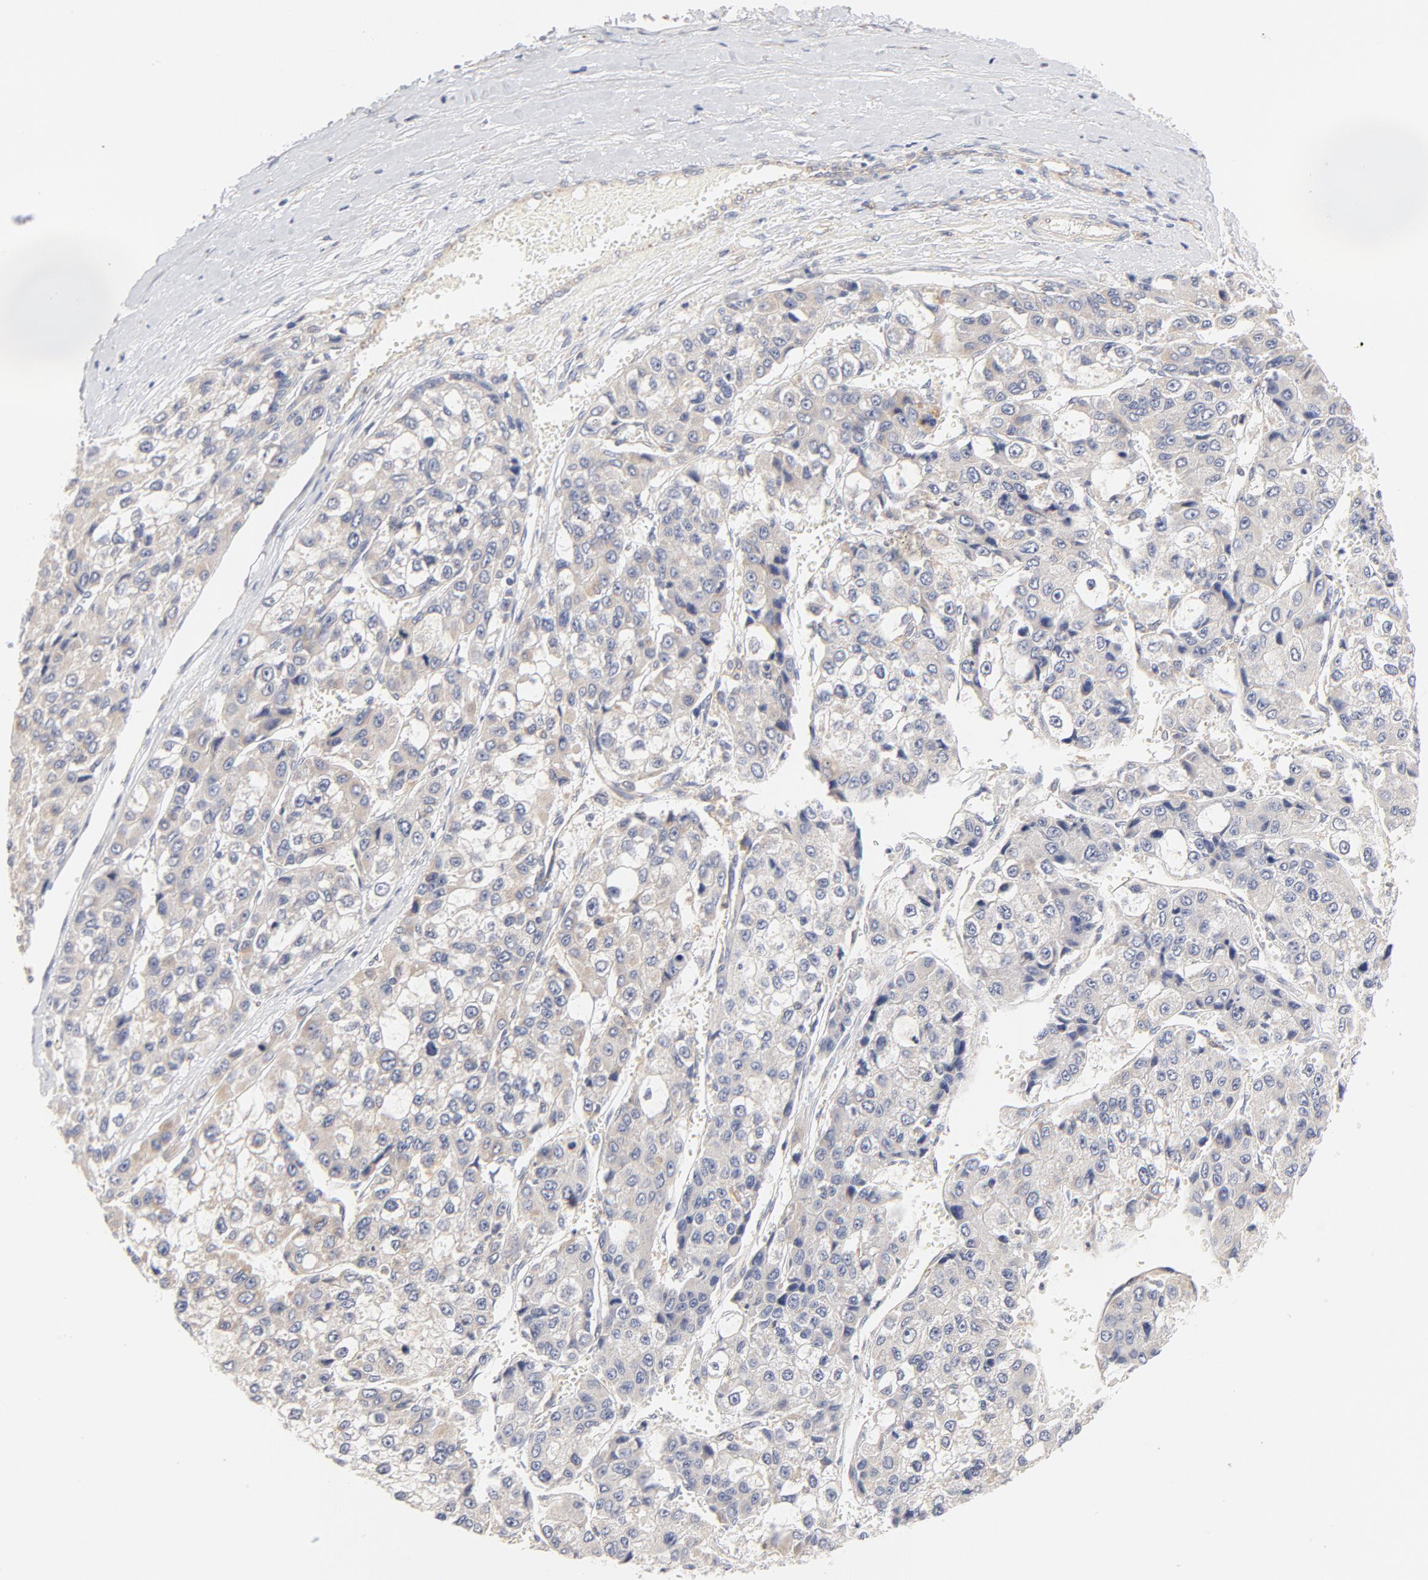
{"staining": {"intensity": "weak", "quantity": ">75%", "location": "cytoplasmic/membranous"}, "tissue": "liver cancer", "cell_type": "Tumor cells", "image_type": "cancer", "snomed": [{"axis": "morphology", "description": "Carcinoma, Hepatocellular, NOS"}, {"axis": "topography", "description": "Liver"}], "caption": "About >75% of tumor cells in human liver cancer demonstrate weak cytoplasmic/membranous protein staining as visualized by brown immunohistochemical staining.", "gene": "MTERF2", "patient": {"sex": "female", "age": 66}}